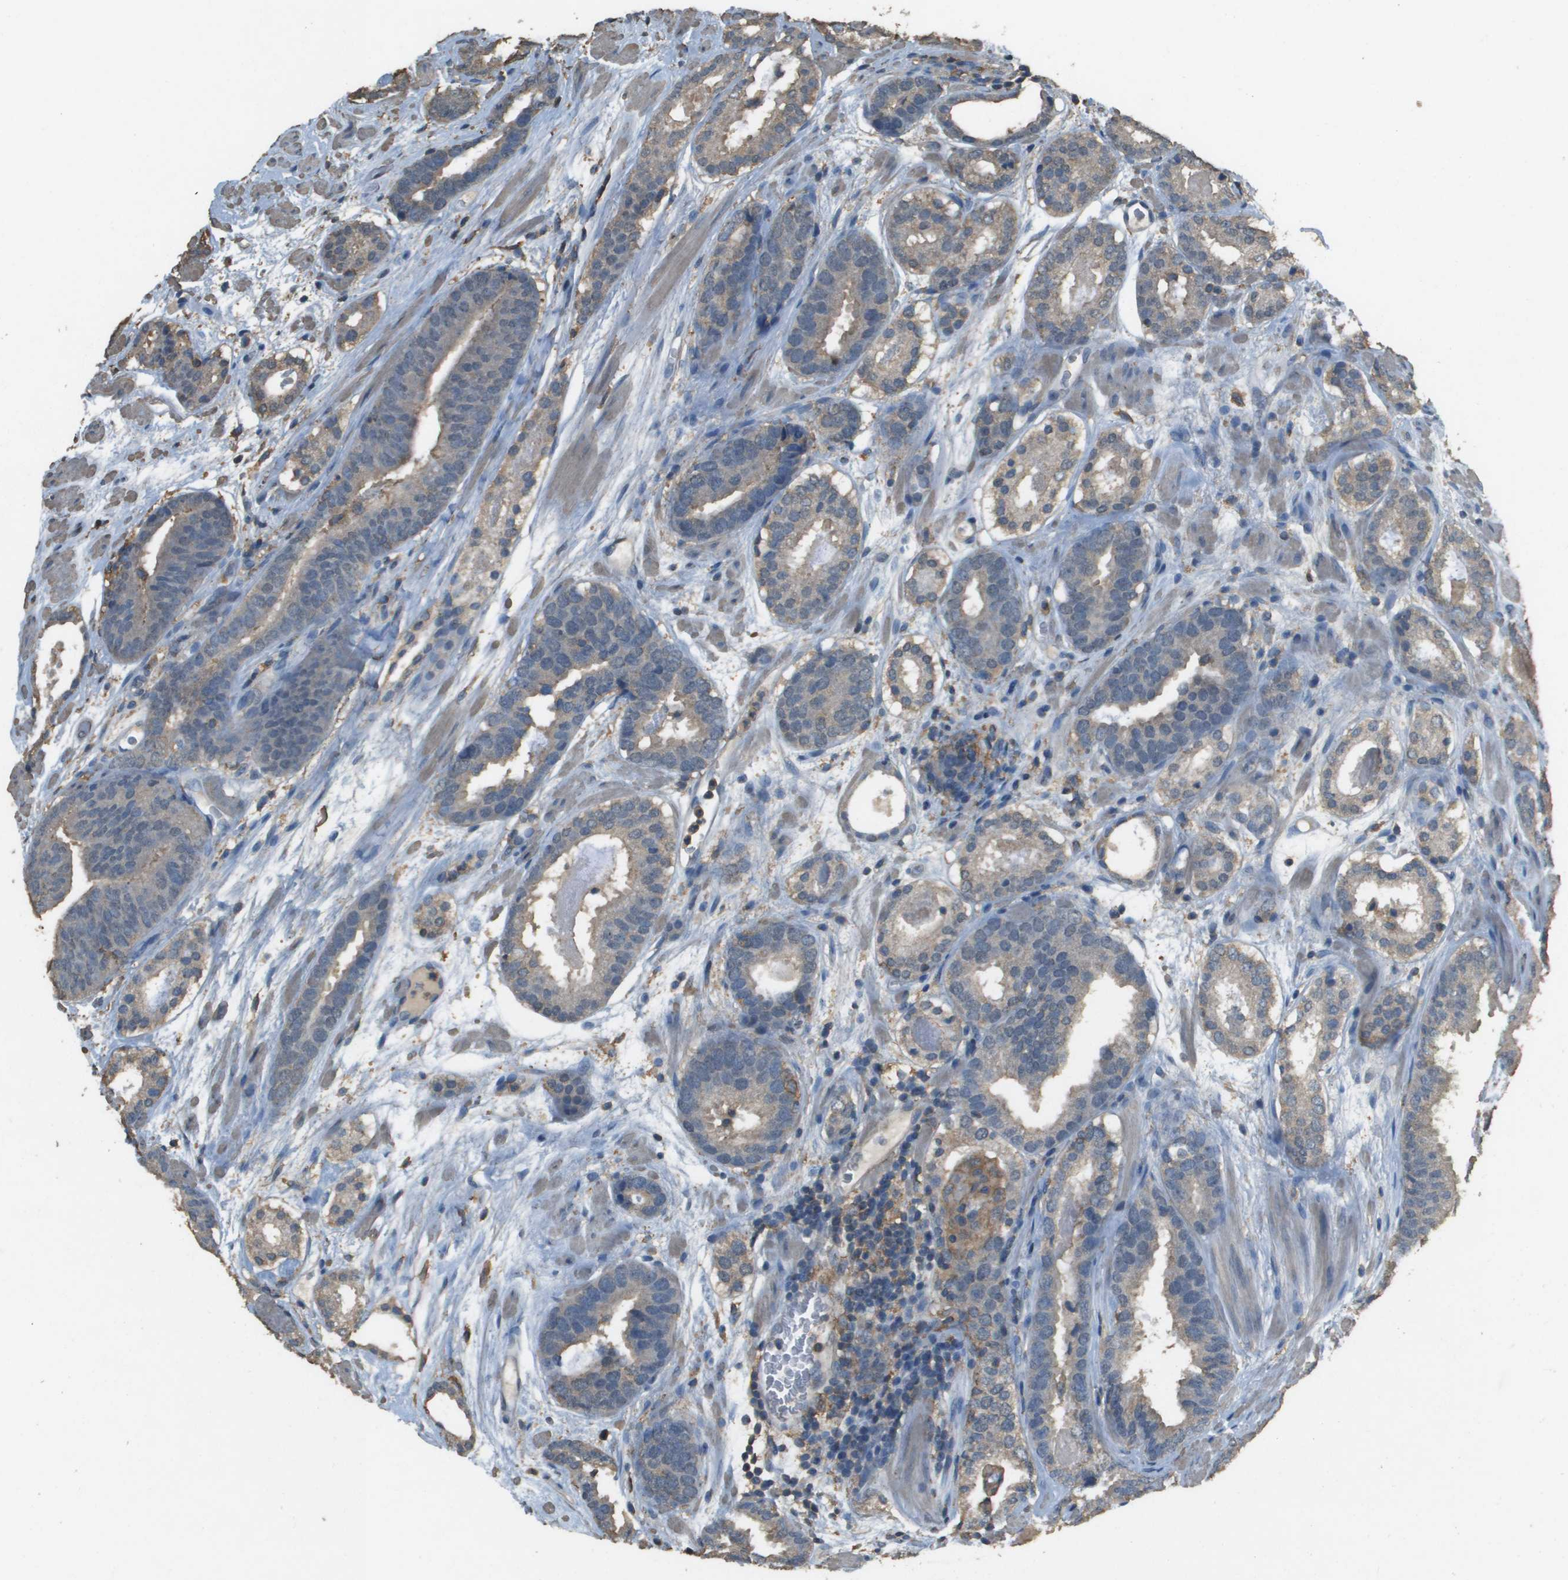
{"staining": {"intensity": "weak", "quantity": ">75%", "location": "cytoplasmic/membranous"}, "tissue": "prostate cancer", "cell_type": "Tumor cells", "image_type": "cancer", "snomed": [{"axis": "morphology", "description": "Adenocarcinoma, Low grade"}, {"axis": "topography", "description": "Prostate"}], "caption": "Weak cytoplasmic/membranous positivity is appreciated in approximately >75% of tumor cells in prostate low-grade adenocarcinoma. (Brightfield microscopy of DAB IHC at high magnification).", "gene": "MS4A7", "patient": {"sex": "male", "age": 69}}